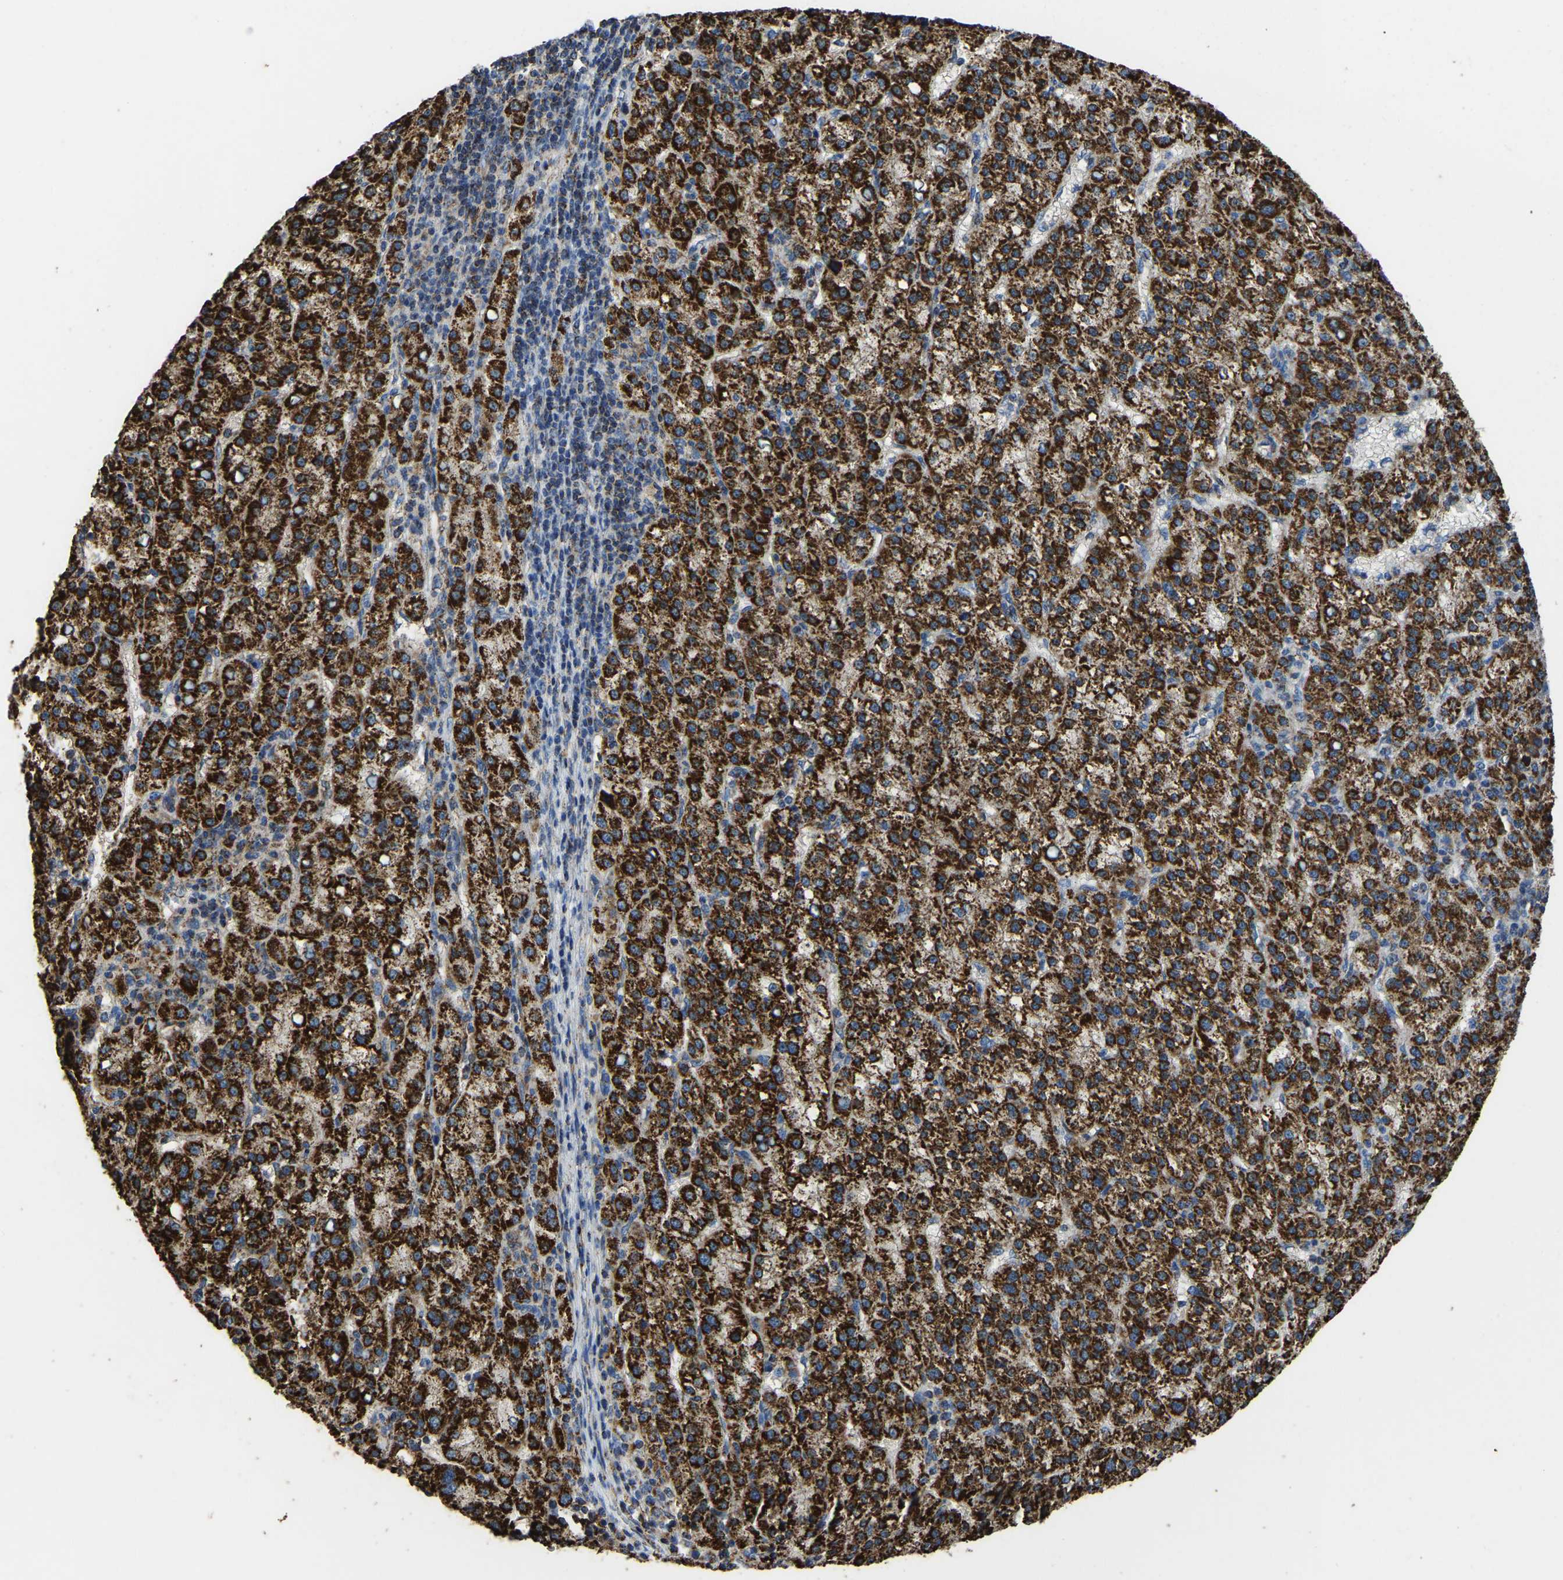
{"staining": {"intensity": "strong", "quantity": ">75%", "location": "cytoplasmic/membranous"}, "tissue": "liver cancer", "cell_type": "Tumor cells", "image_type": "cancer", "snomed": [{"axis": "morphology", "description": "Carcinoma, Hepatocellular, NOS"}, {"axis": "topography", "description": "Liver"}], "caption": "Strong cytoplasmic/membranous positivity for a protein is identified in approximately >75% of tumor cells of liver hepatocellular carcinoma using IHC.", "gene": "ETFA", "patient": {"sex": "female", "age": 58}}